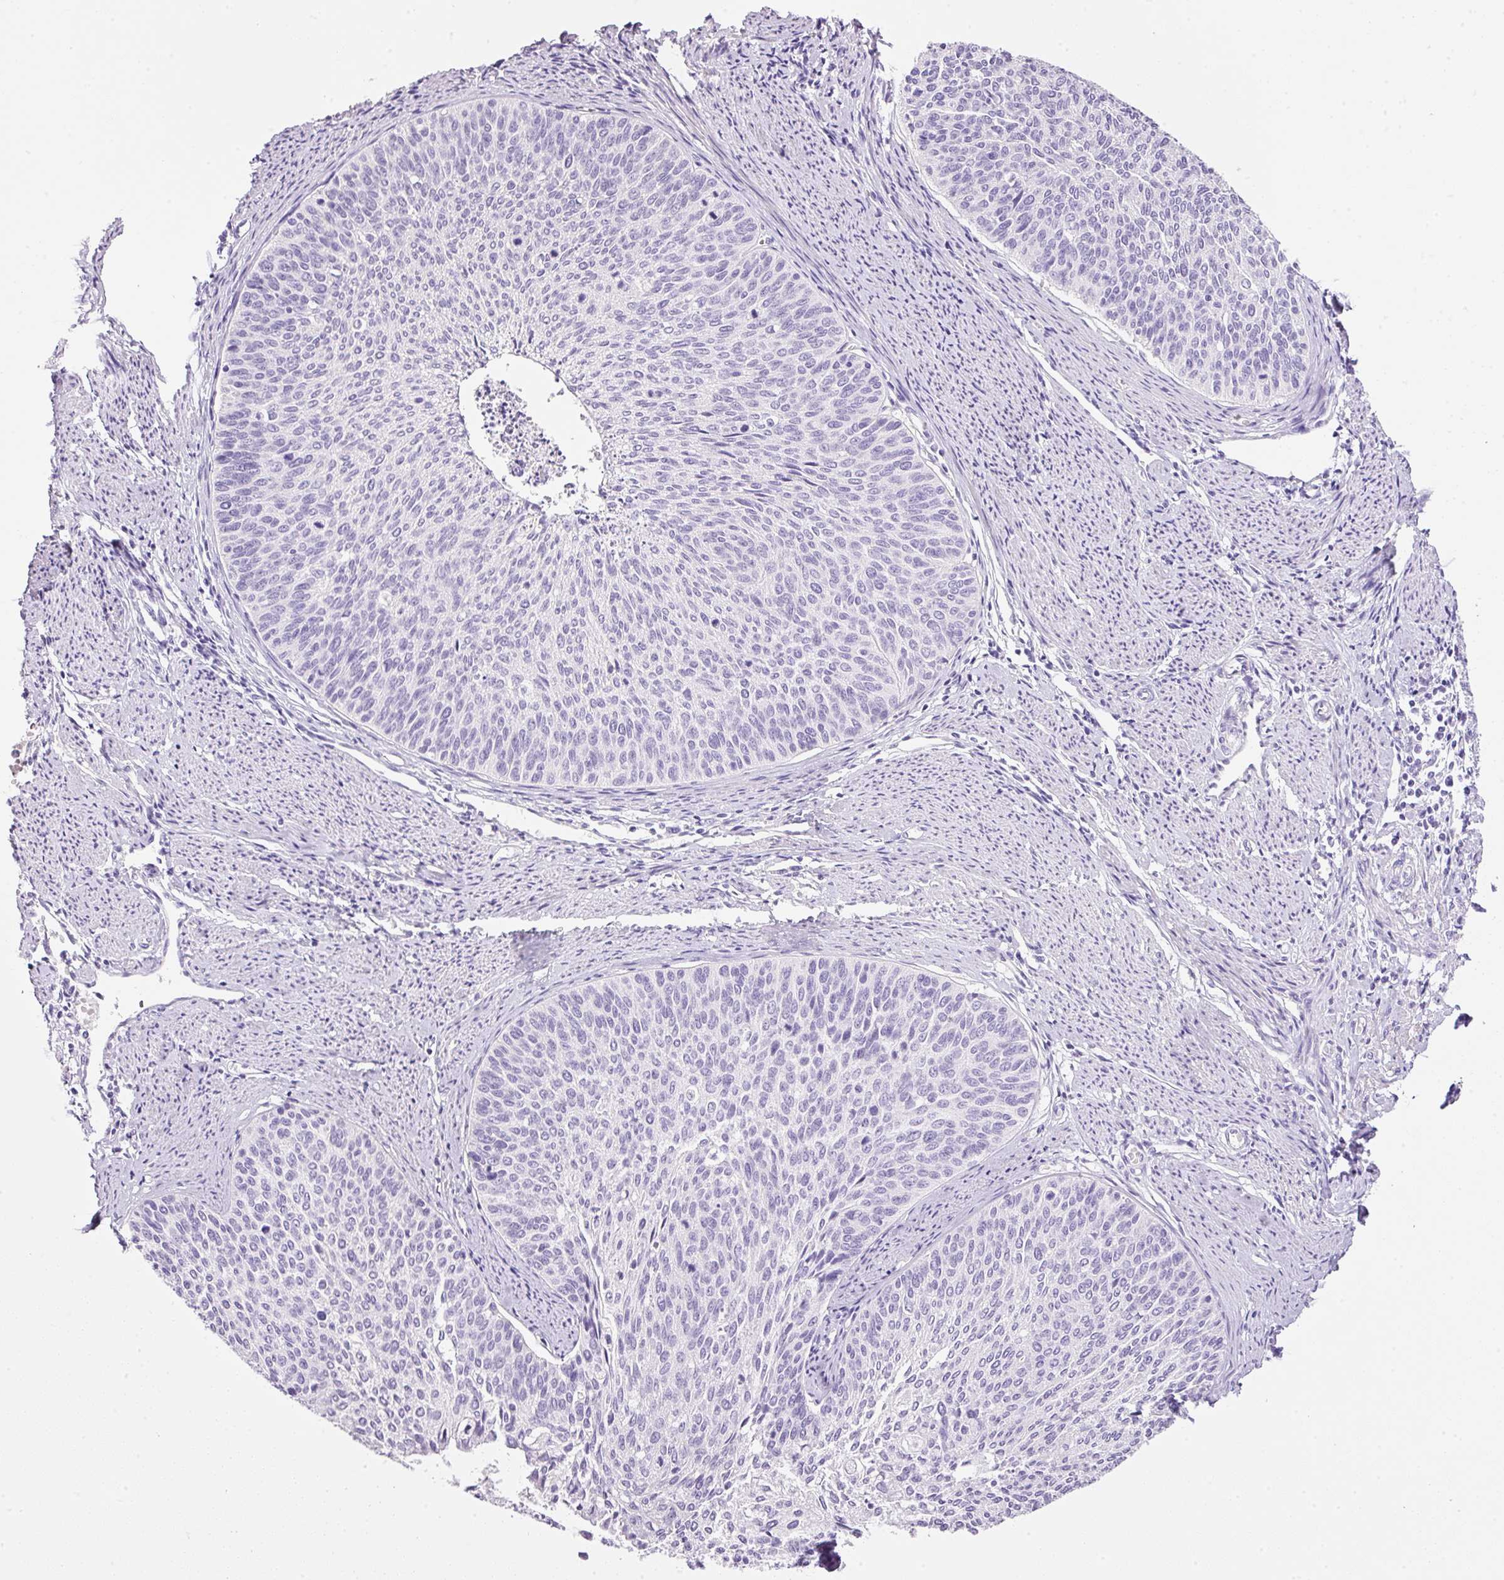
{"staining": {"intensity": "negative", "quantity": "none", "location": "none"}, "tissue": "cervical cancer", "cell_type": "Tumor cells", "image_type": "cancer", "snomed": [{"axis": "morphology", "description": "Squamous cell carcinoma, NOS"}, {"axis": "topography", "description": "Cervix"}], "caption": "Tumor cells are negative for brown protein staining in squamous cell carcinoma (cervical).", "gene": "BSND", "patient": {"sex": "female", "age": 55}}